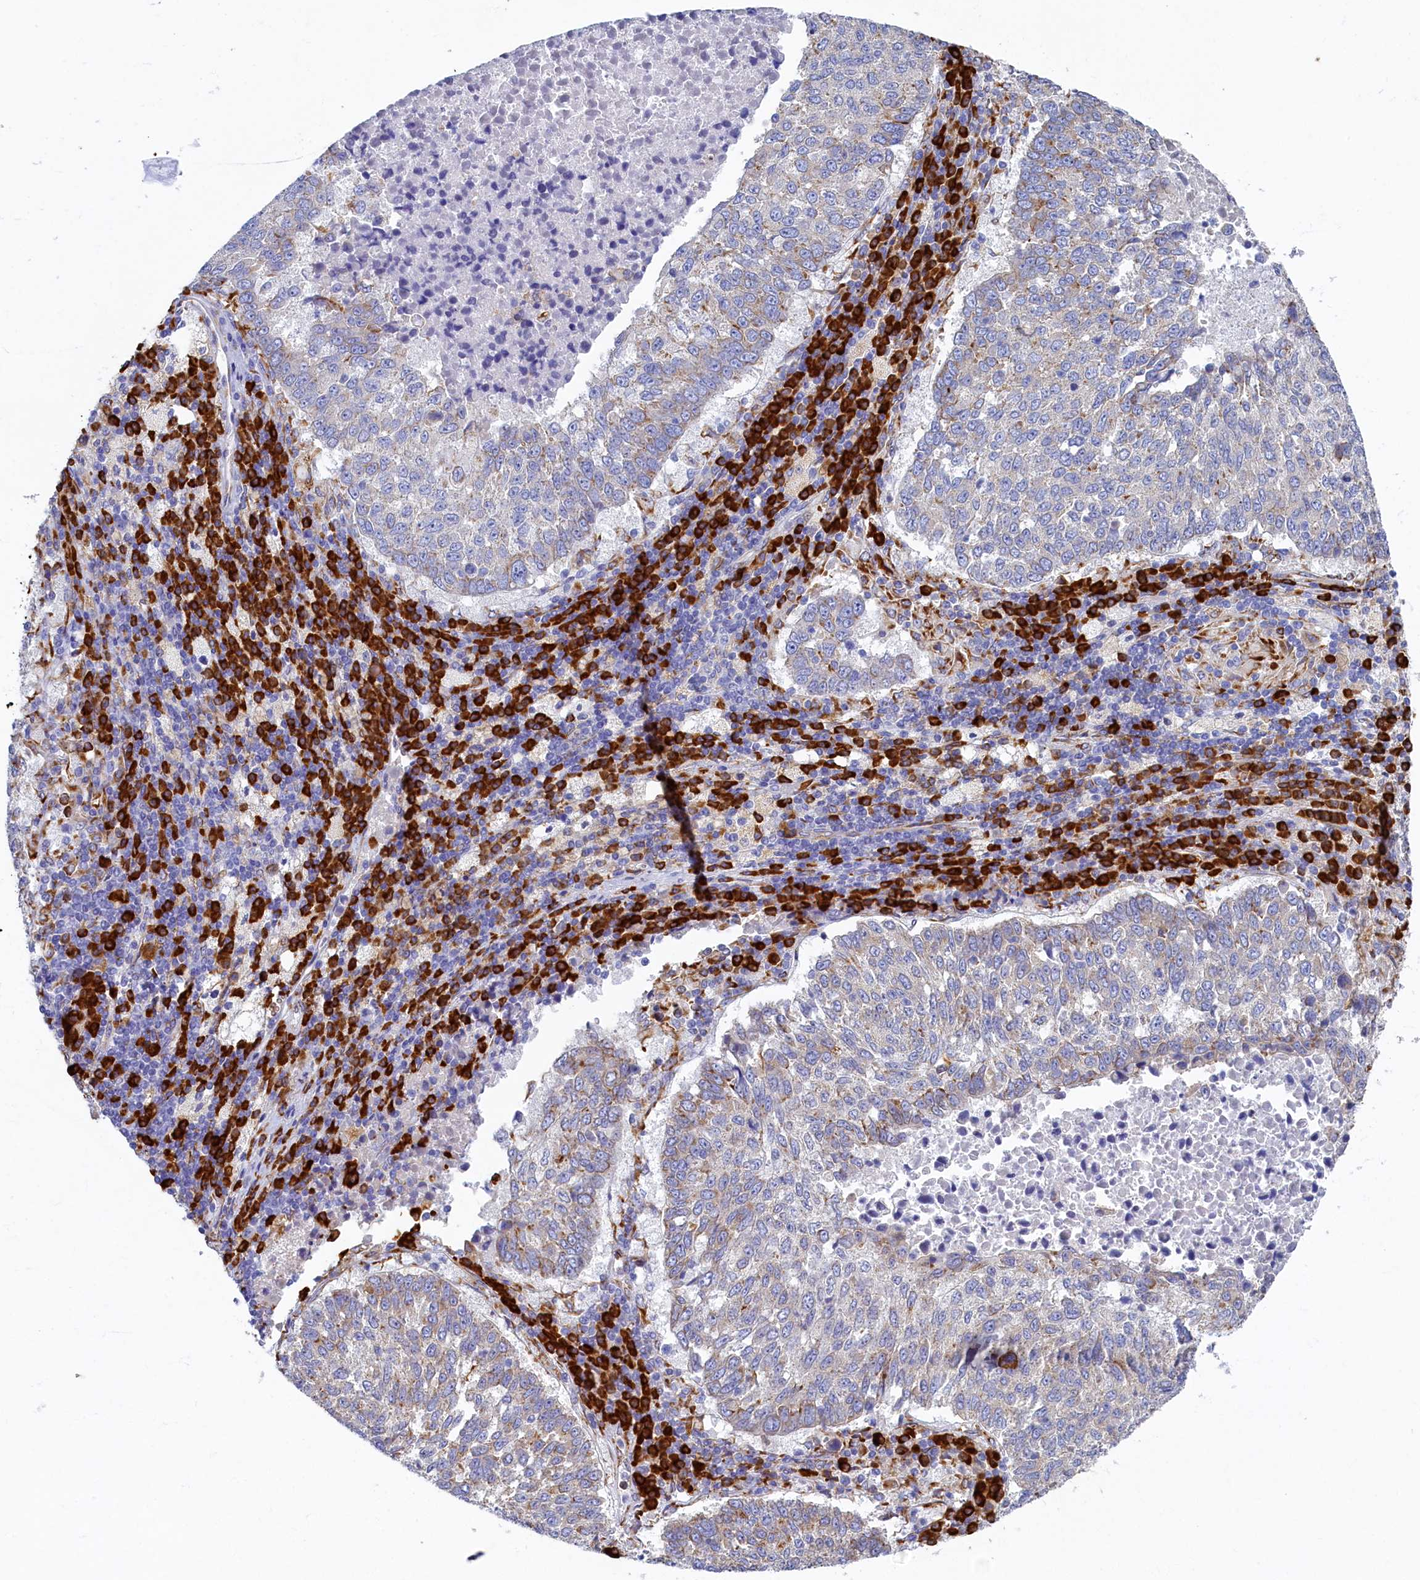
{"staining": {"intensity": "weak", "quantity": "25%-75%", "location": "cytoplasmic/membranous"}, "tissue": "lung cancer", "cell_type": "Tumor cells", "image_type": "cancer", "snomed": [{"axis": "morphology", "description": "Squamous cell carcinoma, NOS"}, {"axis": "topography", "description": "Lung"}], "caption": "Protein staining of squamous cell carcinoma (lung) tissue demonstrates weak cytoplasmic/membranous expression in about 25%-75% of tumor cells. Nuclei are stained in blue.", "gene": "TMEM18", "patient": {"sex": "male", "age": 73}}